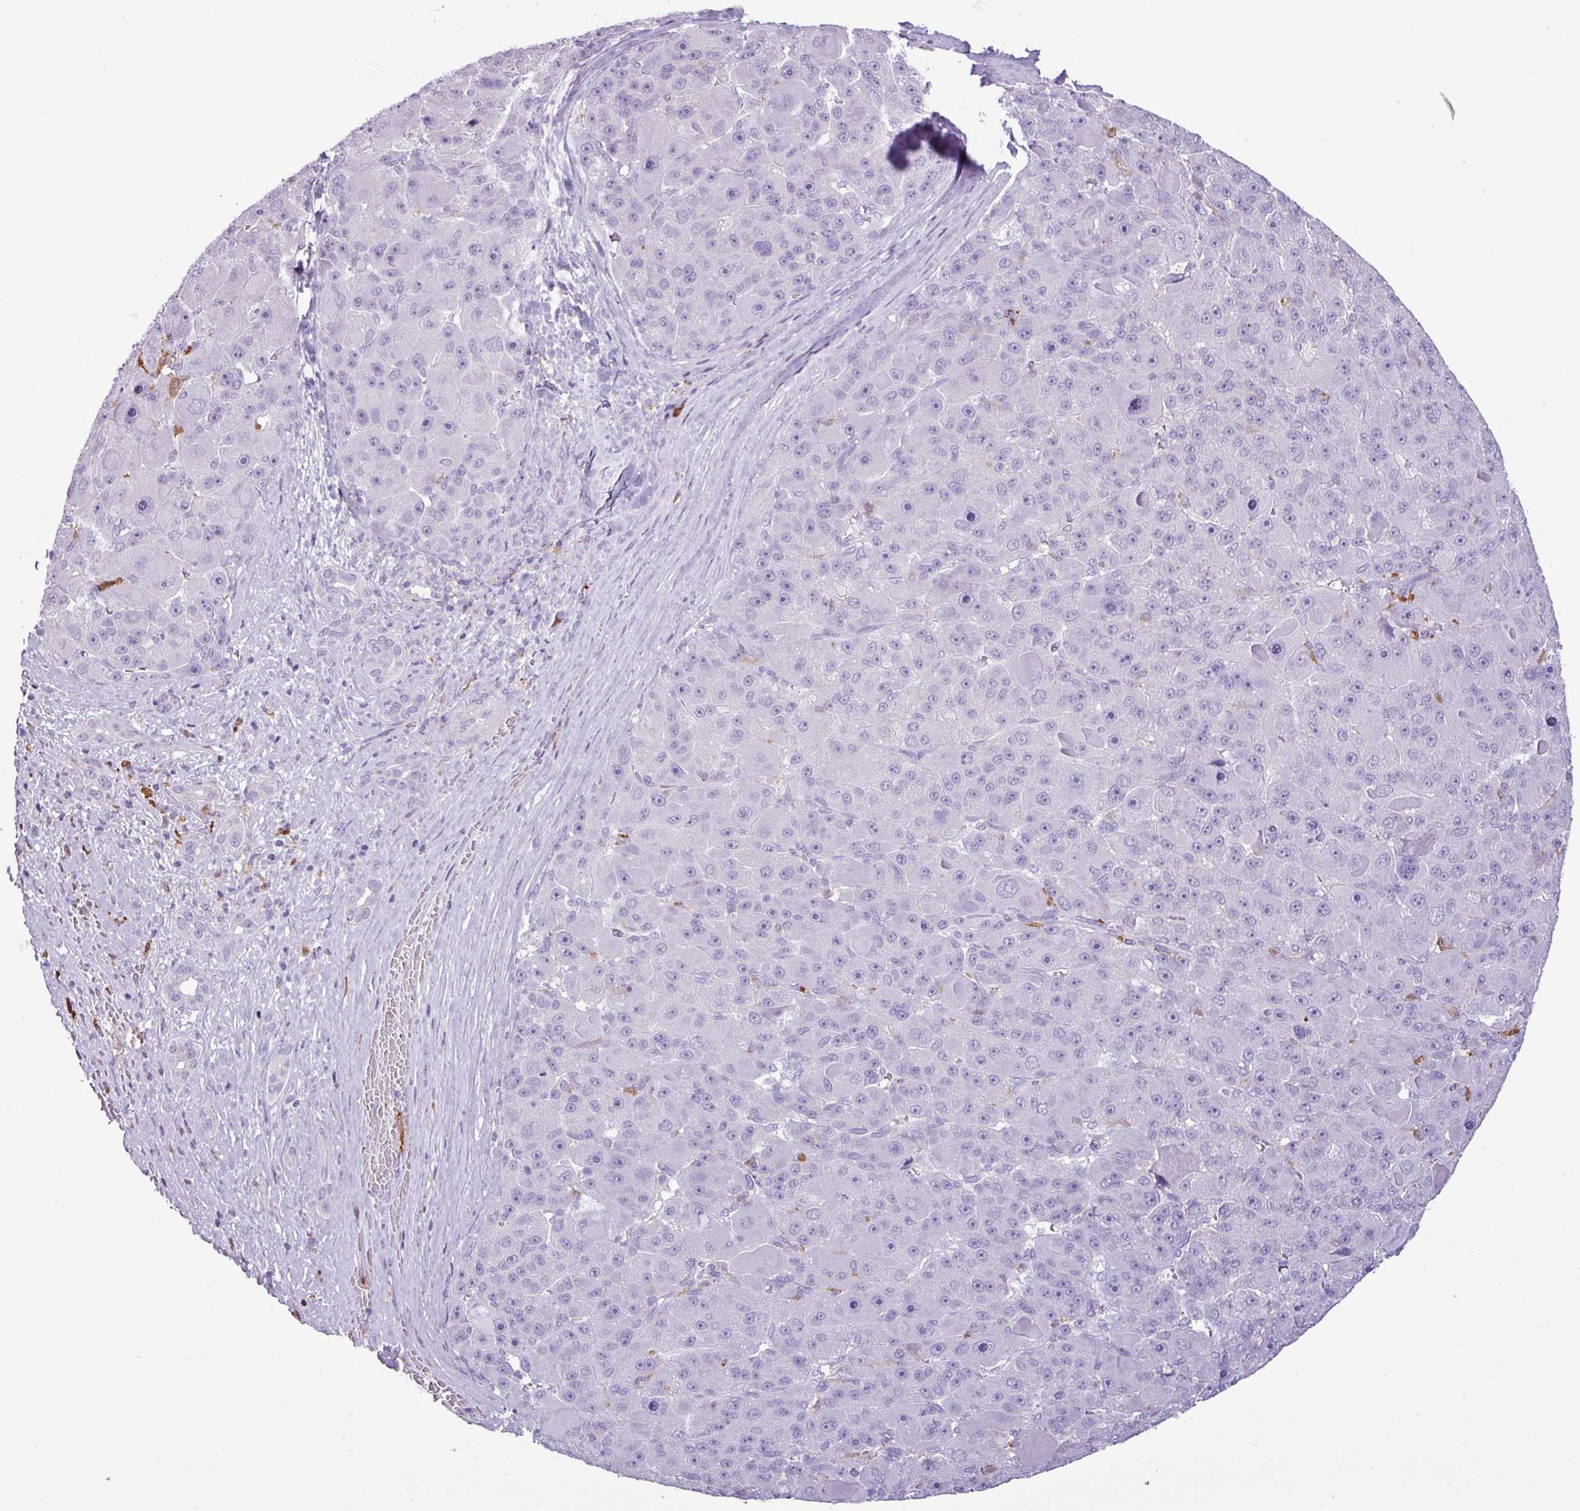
{"staining": {"intensity": "negative", "quantity": "none", "location": "none"}, "tissue": "liver cancer", "cell_type": "Tumor cells", "image_type": "cancer", "snomed": [{"axis": "morphology", "description": "Carcinoma, Hepatocellular, NOS"}, {"axis": "topography", "description": "Liver"}], "caption": "Liver cancer was stained to show a protein in brown. There is no significant staining in tumor cells. (DAB immunohistochemistry (IHC), high magnification).", "gene": "TMEM200C", "patient": {"sex": "male", "age": 76}}